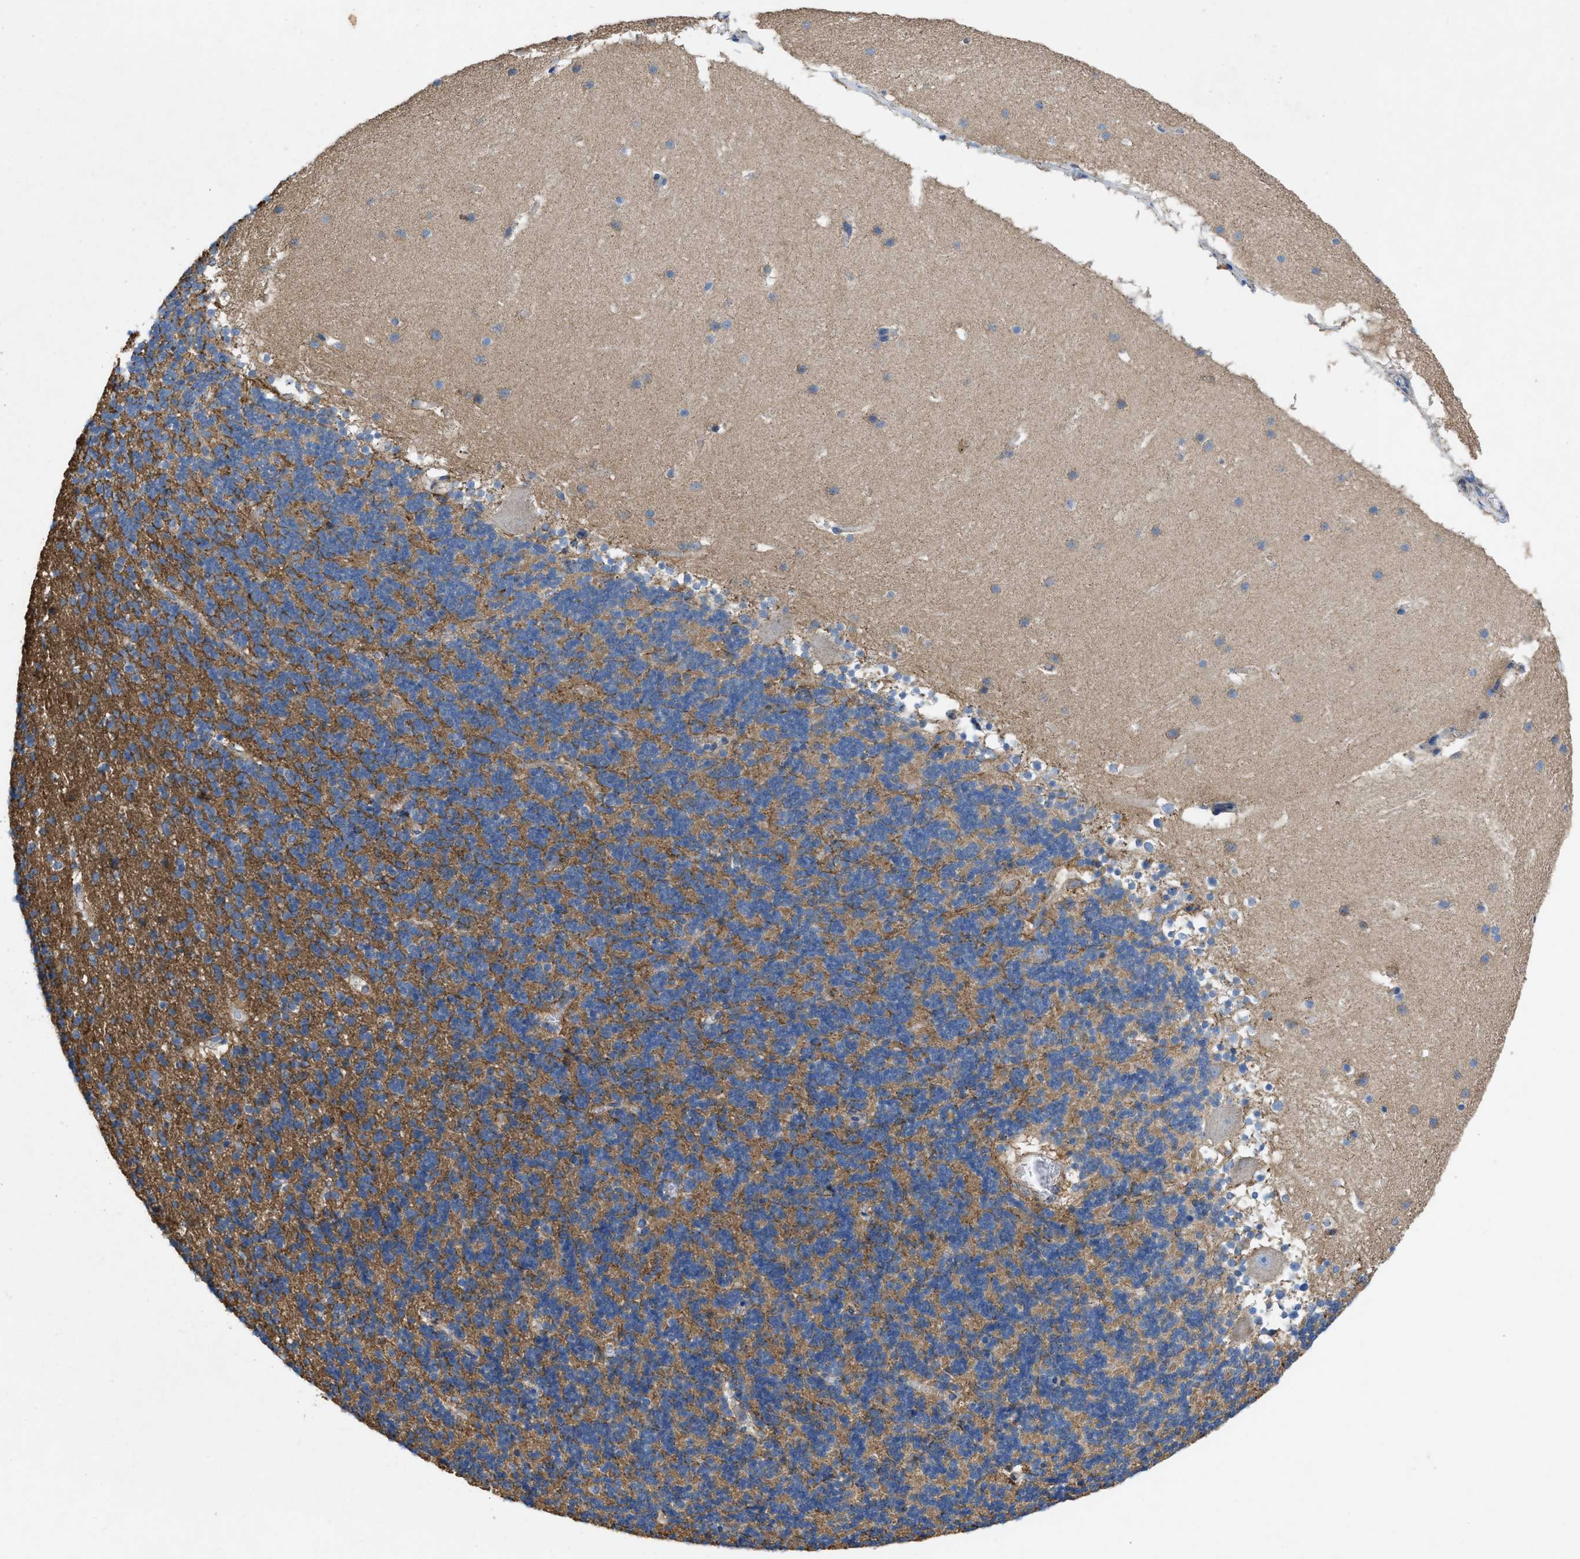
{"staining": {"intensity": "moderate", "quantity": ">75%", "location": "cytoplasmic/membranous"}, "tissue": "cerebellum", "cell_type": "Cells in granular layer", "image_type": "normal", "snomed": [{"axis": "morphology", "description": "Normal tissue, NOS"}, {"axis": "topography", "description": "Cerebellum"}], "caption": "Immunohistochemistry (IHC) image of normal human cerebellum stained for a protein (brown), which reveals medium levels of moderate cytoplasmic/membranous expression in approximately >75% of cells in granular layer.", "gene": "DOLPP1", "patient": {"sex": "male", "age": 45}}